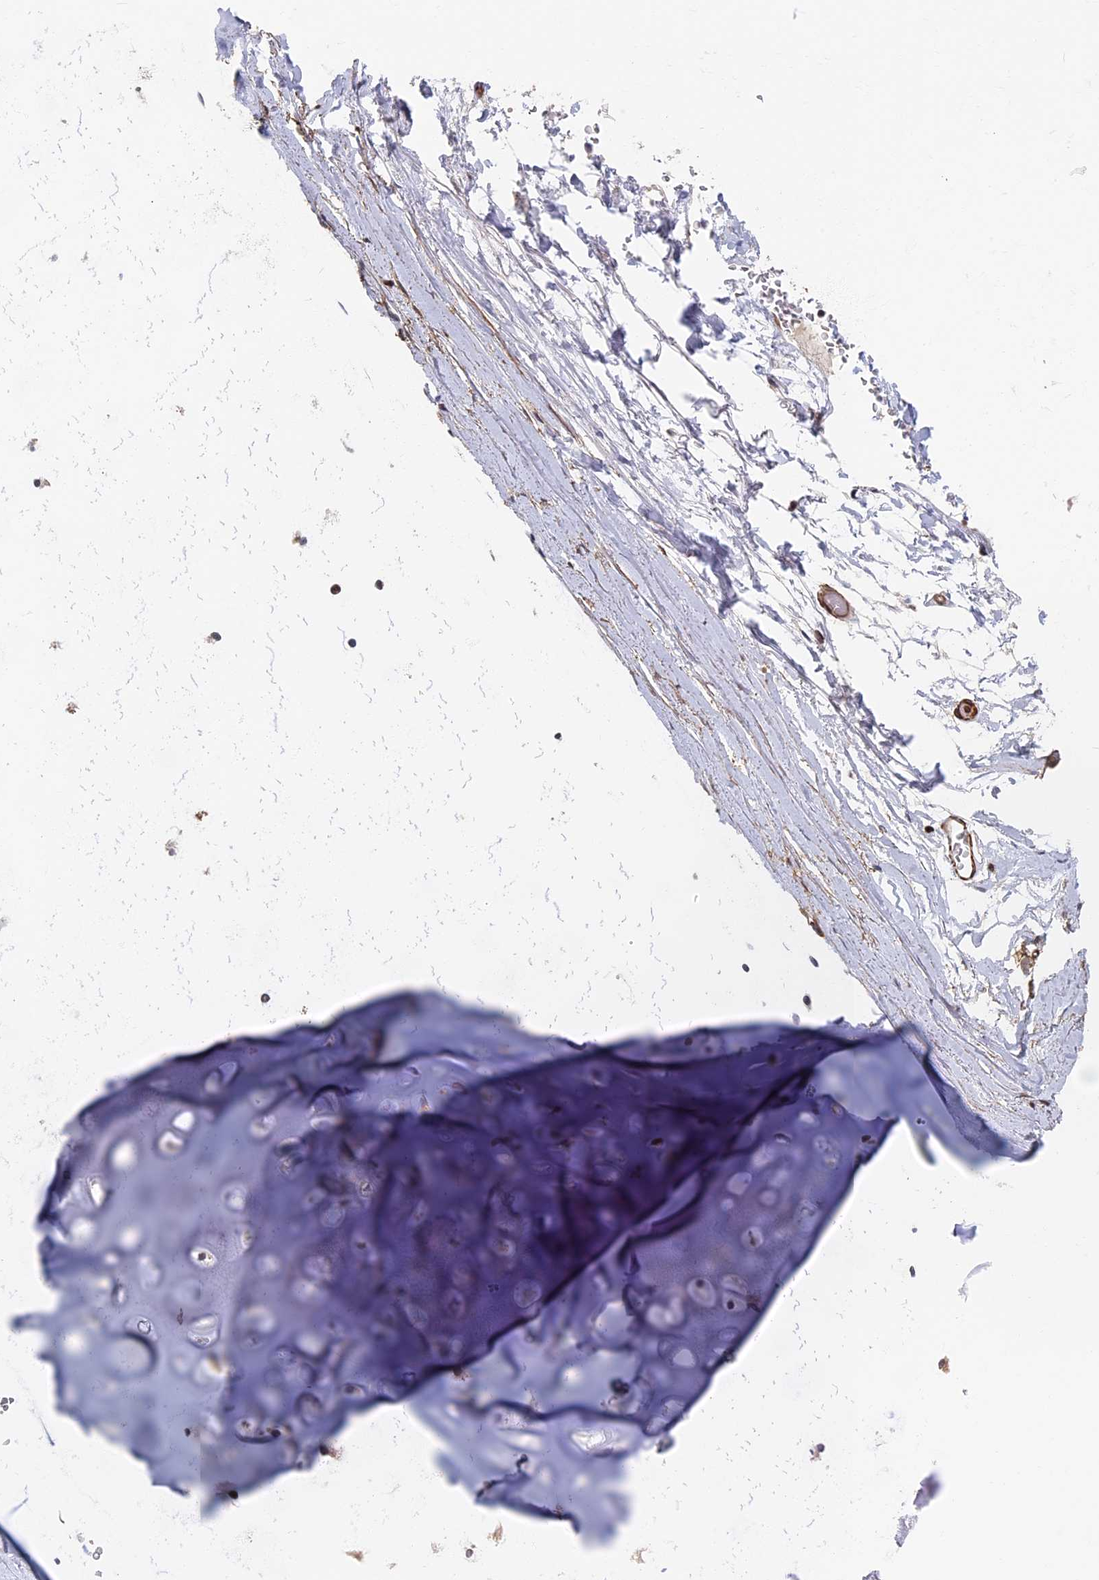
{"staining": {"intensity": "moderate", "quantity": ">75%", "location": "nuclear"}, "tissue": "adipose tissue", "cell_type": "Adipocytes", "image_type": "normal", "snomed": [{"axis": "morphology", "description": "Normal tissue, NOS"}, {"axis": "topography", "description": "Lymph node"}, {"axis": "topography", "description": "Bronchus"}], "caption": "Immunohistochemical staining of normal adipose tissue reveals >75% levels of moderate nuclear protein positivity in about >75% of adipocytes.", "gene": "CTDP1", "patient": {"sex": "male", "age": 63}}